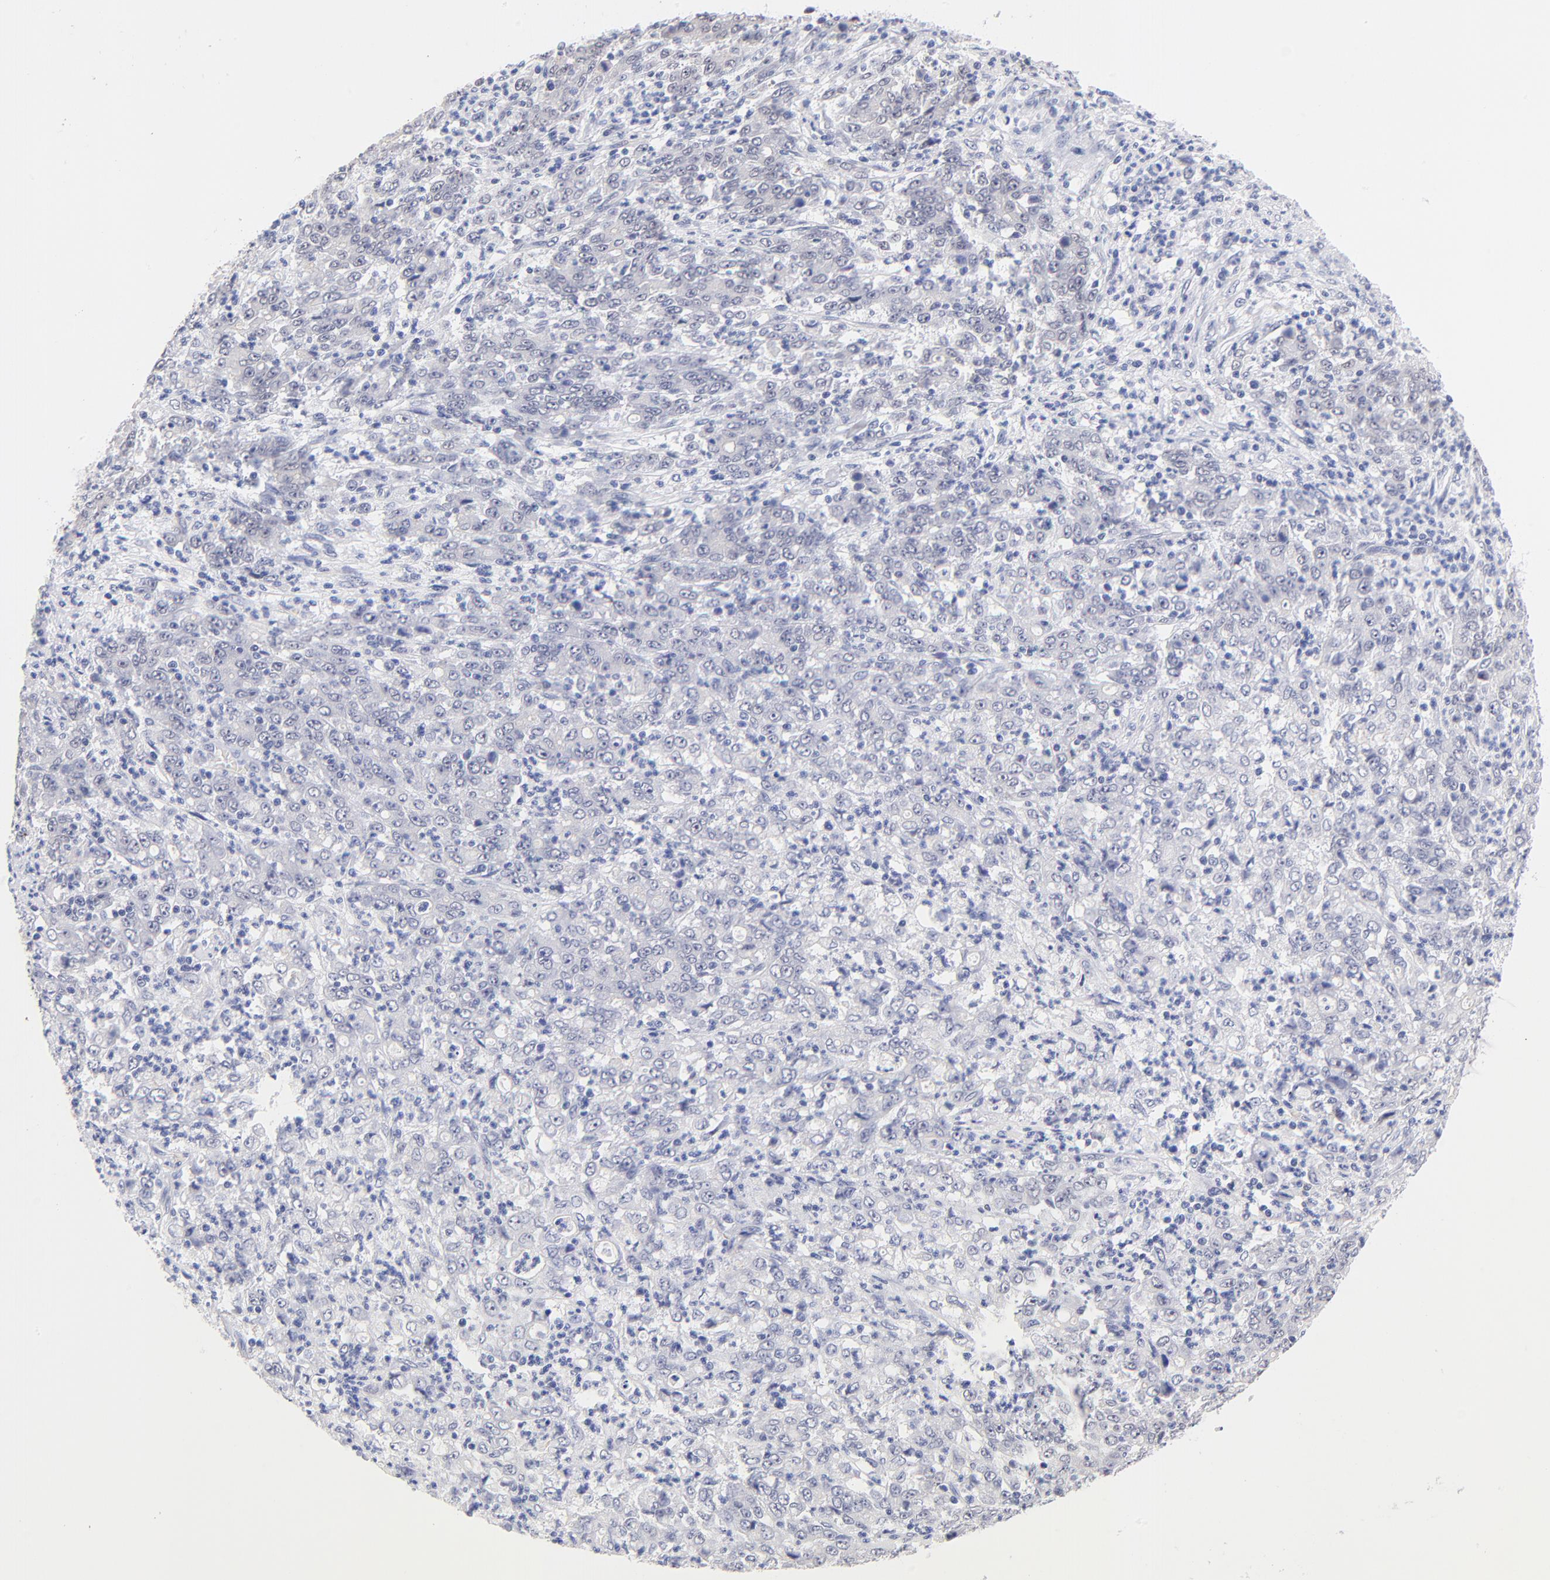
{"staining": {"intensity": "negative", "quantity": "none", "location": "none"}, "tissue": "stomach cancer", "cell_type": "Tumor cells", "image_type": "cancer", "snomed": [{"axis": "morphology", "description": "Adenocarcinoma, NOS"}, {"axis": "topography", "description": "Stomach, lower"}], "caption": "Stomach cancer stained for a protein using immunohistochemistry (IHC) exhibits no expression tumor cells.", "gene": "ZNF74", "patient": {"sex": "female", "age": 71}}